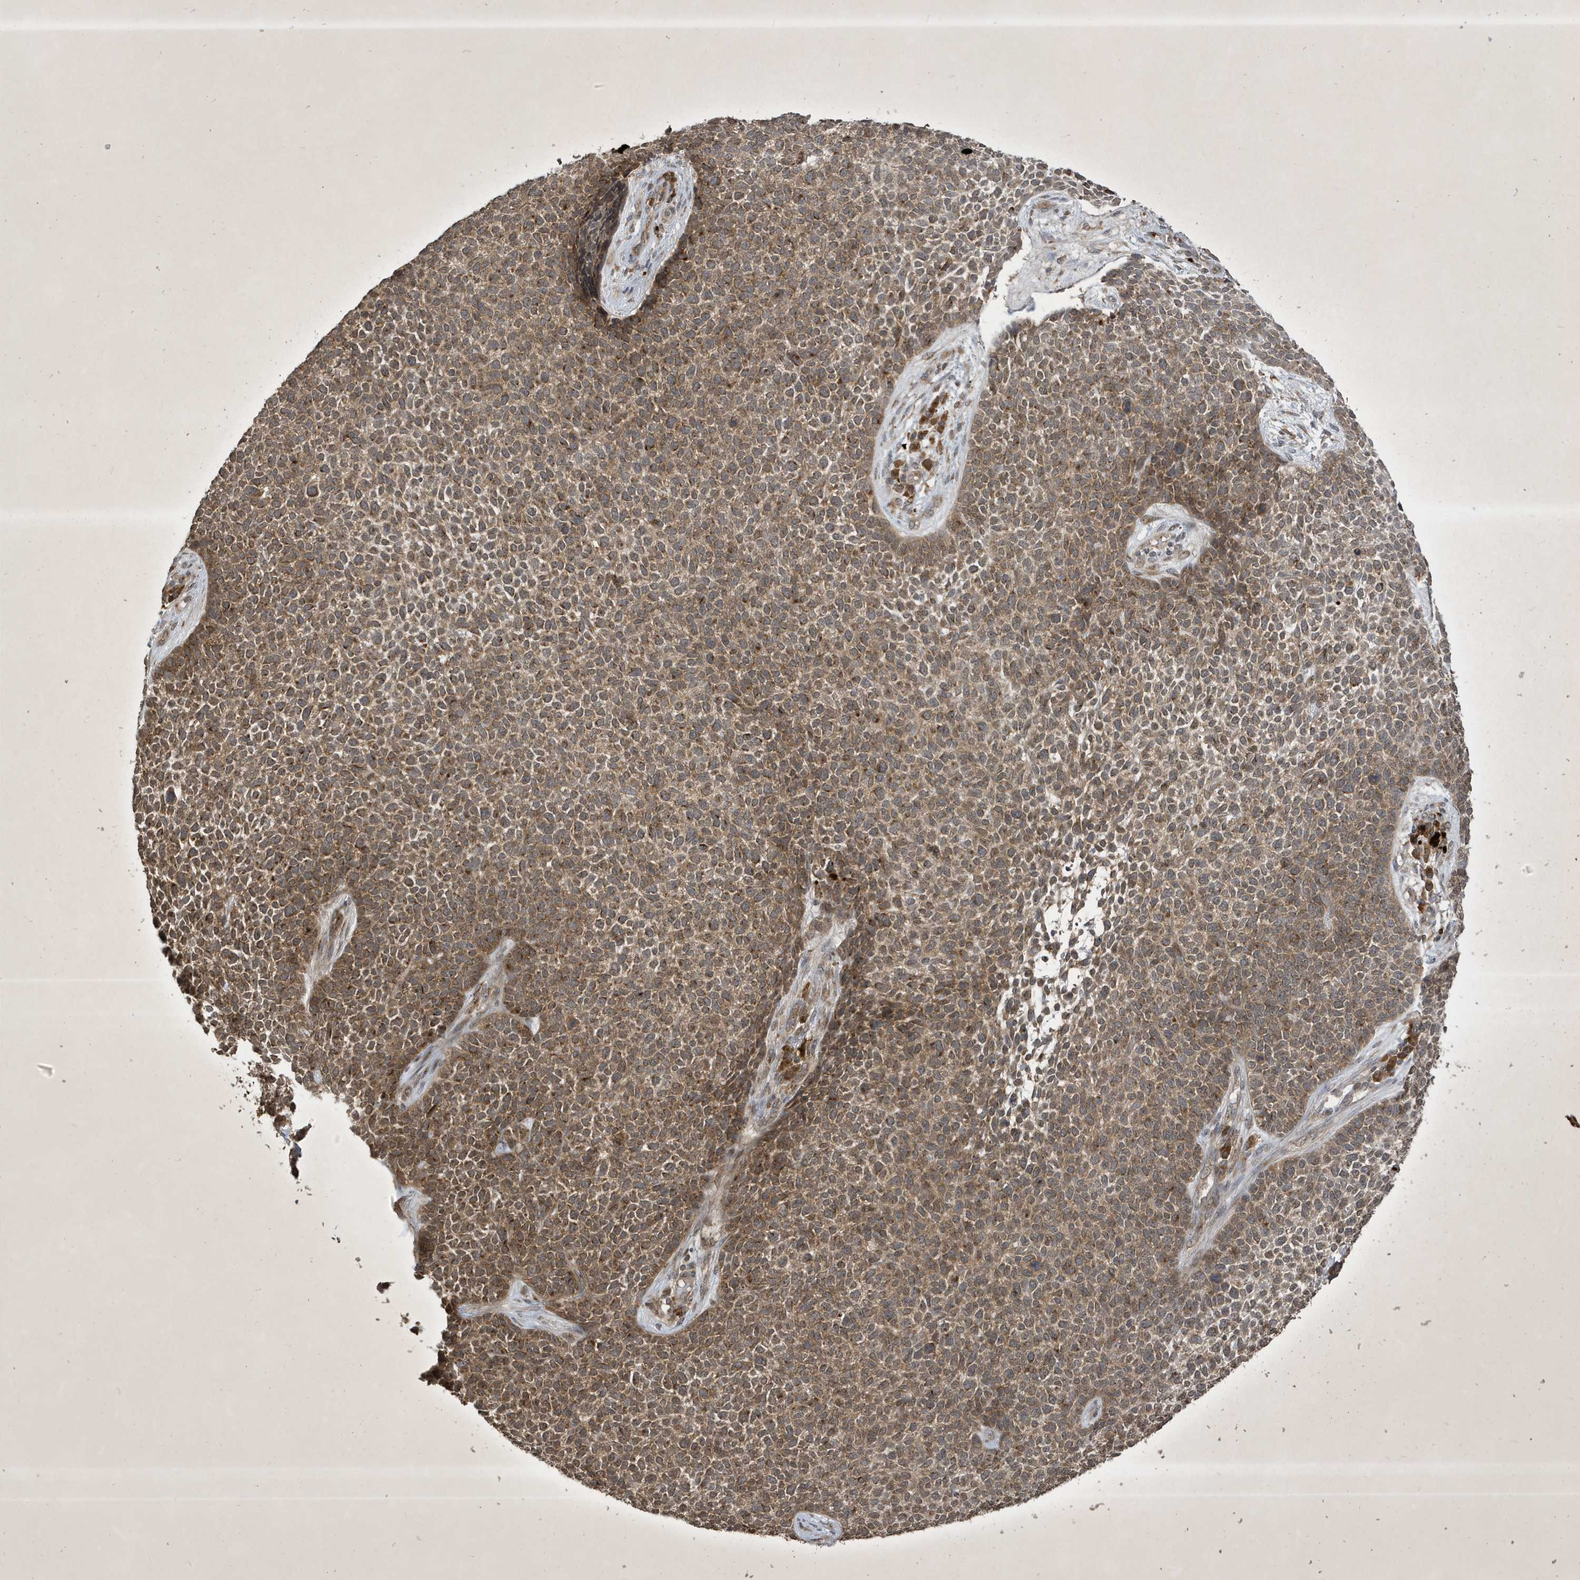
{"staining": {"intensity": "moderate", "quantity": ">75%", "location": "cytoplasmic/membranous"}, "tissue": "skin cancer", "cell_type": "Tumor cells", "image_type": "cancer", "snomed": [{"axis": "morphology", "description": "Basal cell carcinoma"}, {"axis": "topography", "description": "Skin"}], "caption": "Immunohistochemical staining of human skin cancer displays moderate cytoplasmic/membranous protein staining in approximately >75% of tumor cells.", "gene": "STX10", "patient": {"sex": "female", "age": 84}}